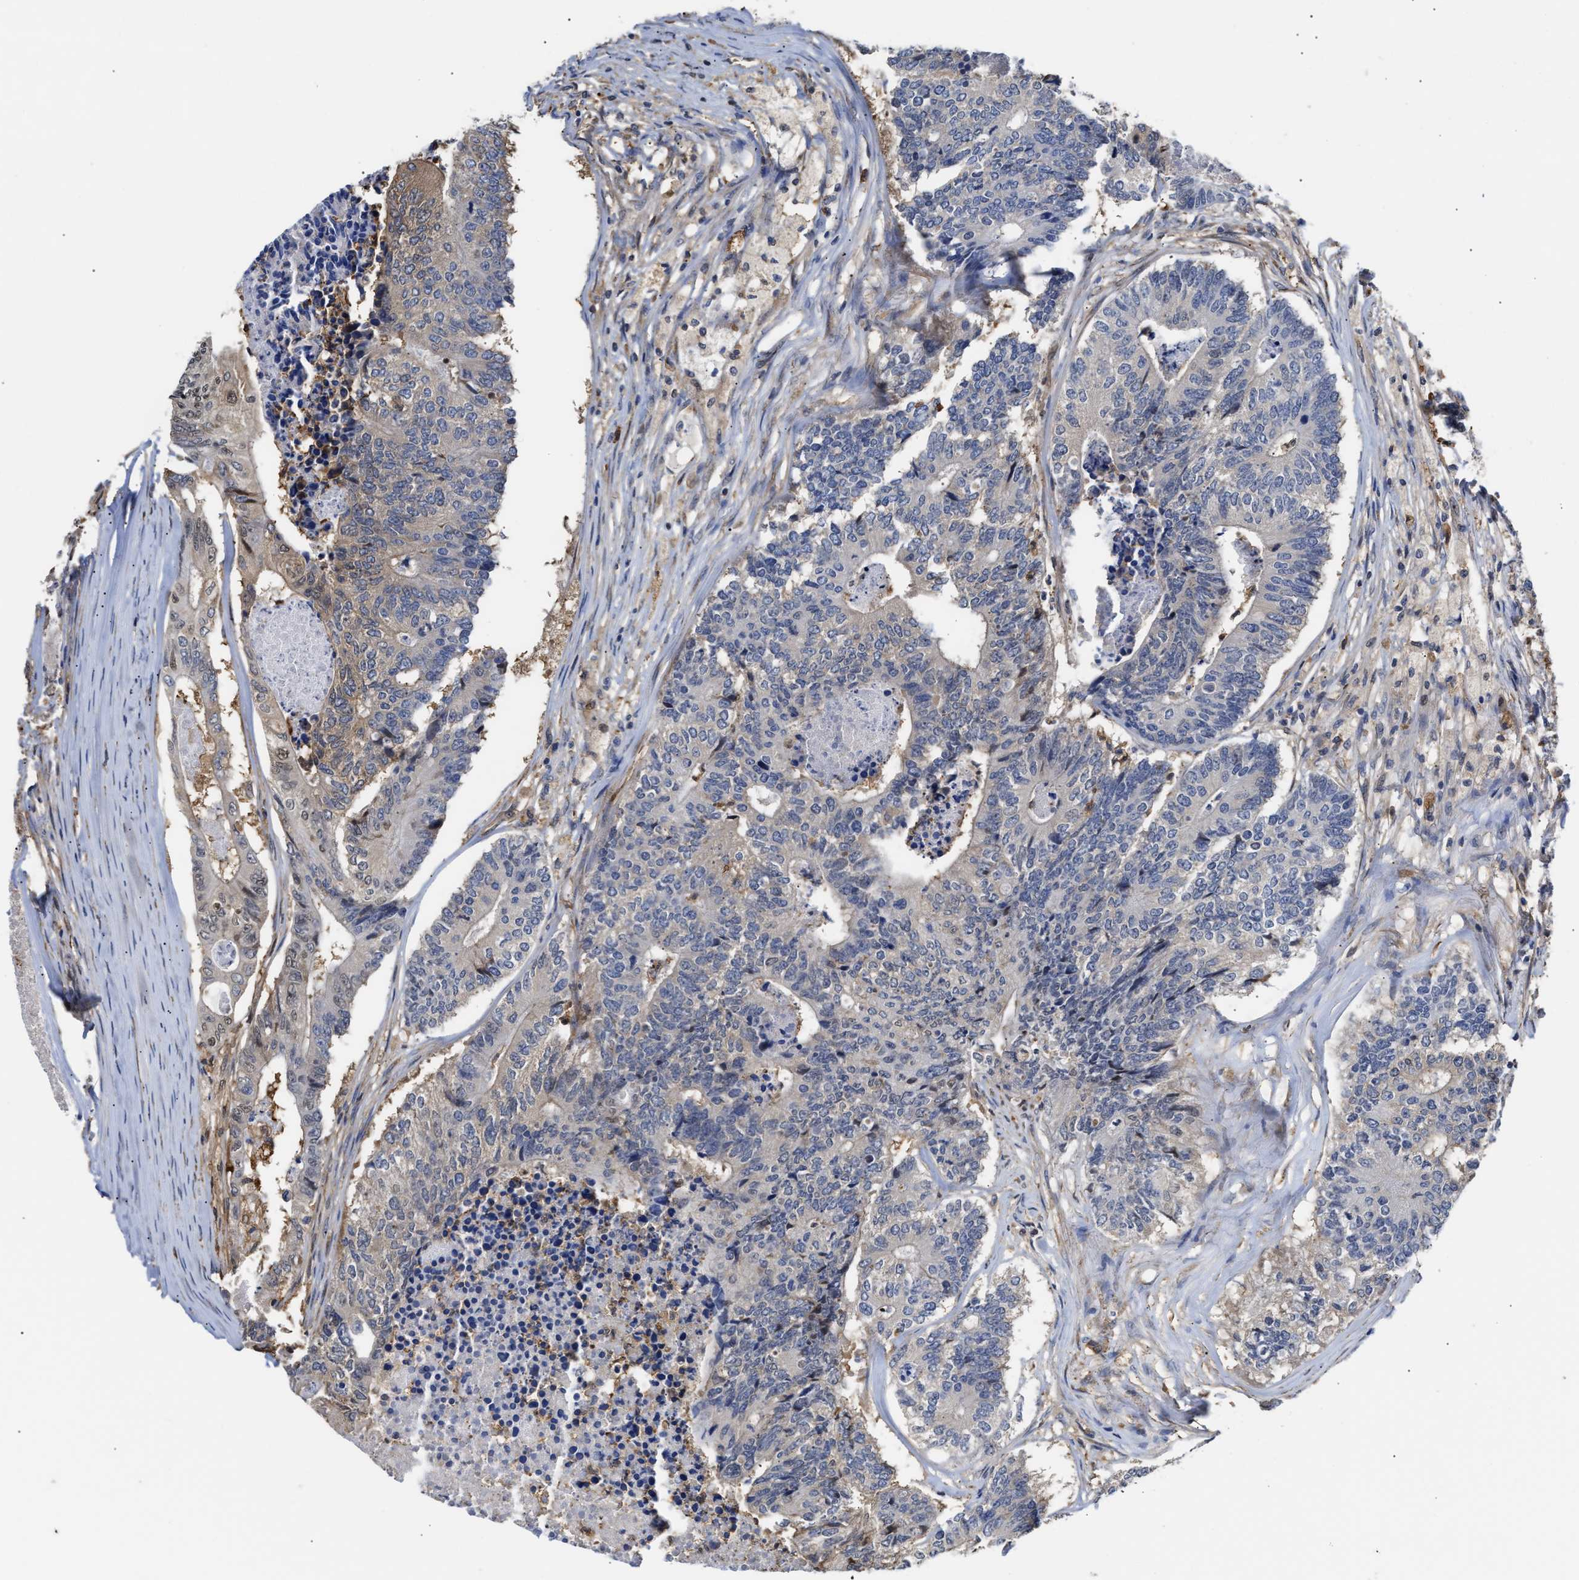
{"staining": {"intensity": "weak", "quantity": "<25%", "location": "cytoplasmic/membranous"}, "tissue": "colorectal cancer", "cell_type": "Tumor cells", "image_type": "cancer", "snomed": [{"axis": "morphology", "description": "Adenocarcinoma, NOS"}, {"axis": "topography", "description": "Colon"}], "caption": "Immunohistochemistry of adenocarcinoma (colorectal) reveals no positivity in tumor cells.", "gene": "KLHDC1", "patient": {"sex": "female", "age": 67}}